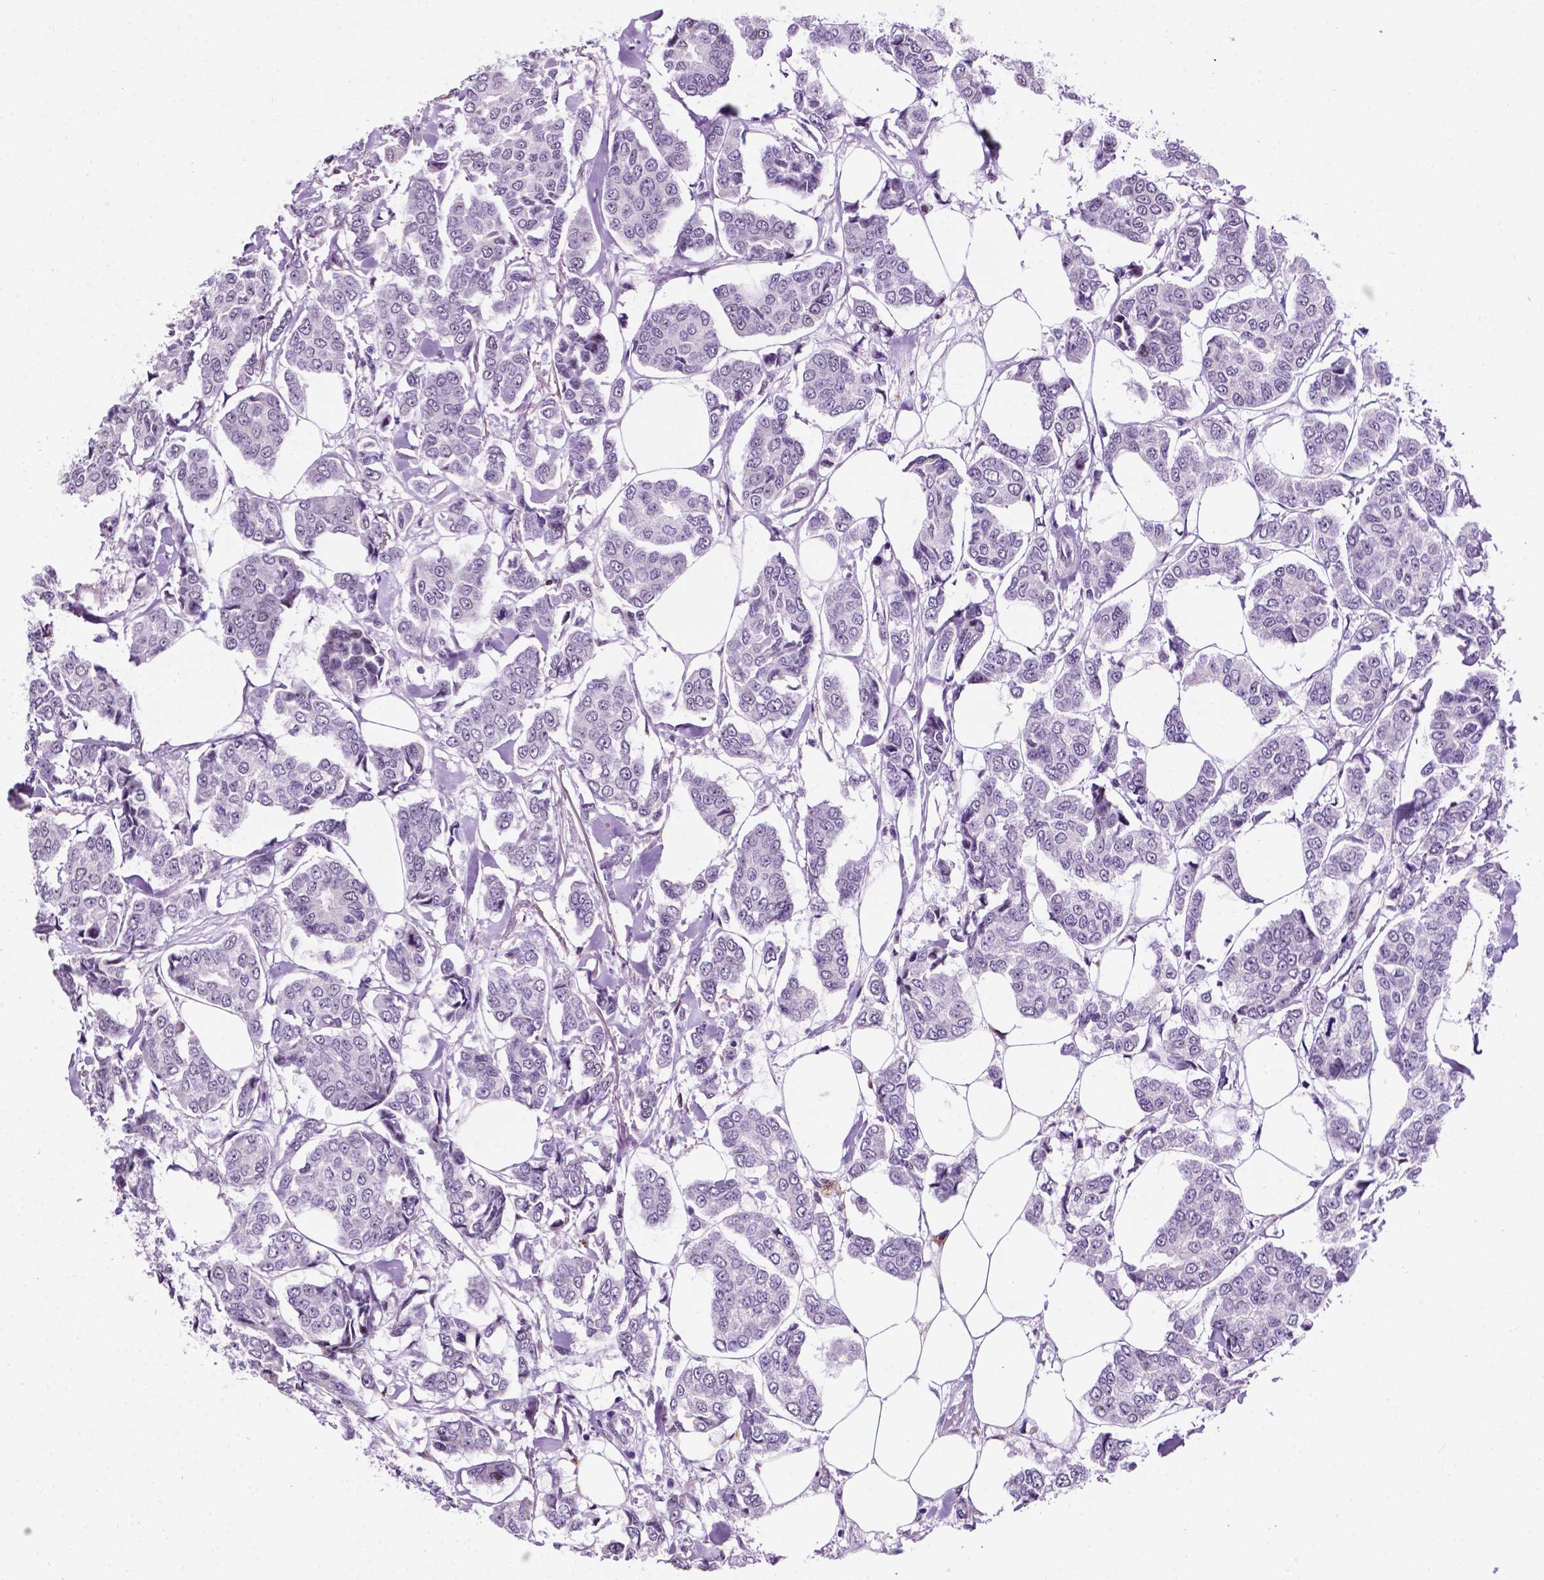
{"staining": {"intensity": "negative", "quantity": "none", "location": "none"}, "tissue": "breast cancer", "cell_type": "Tumor cells", "image_type": "cancer", "snomed": [{"axis": "morphology", "description": "Duct carcinoma"}, {"axis": "topography", "description": "Breast"}], "caption": "DAB (3,3'-diaminobenzidine) immunohistochemical staining of infiltrating ductal carcinoma (breast) exhibits no significant expression in tumor cells.", "gene": "SMAD3", "patient": {"sex": "female", "age": 94}}